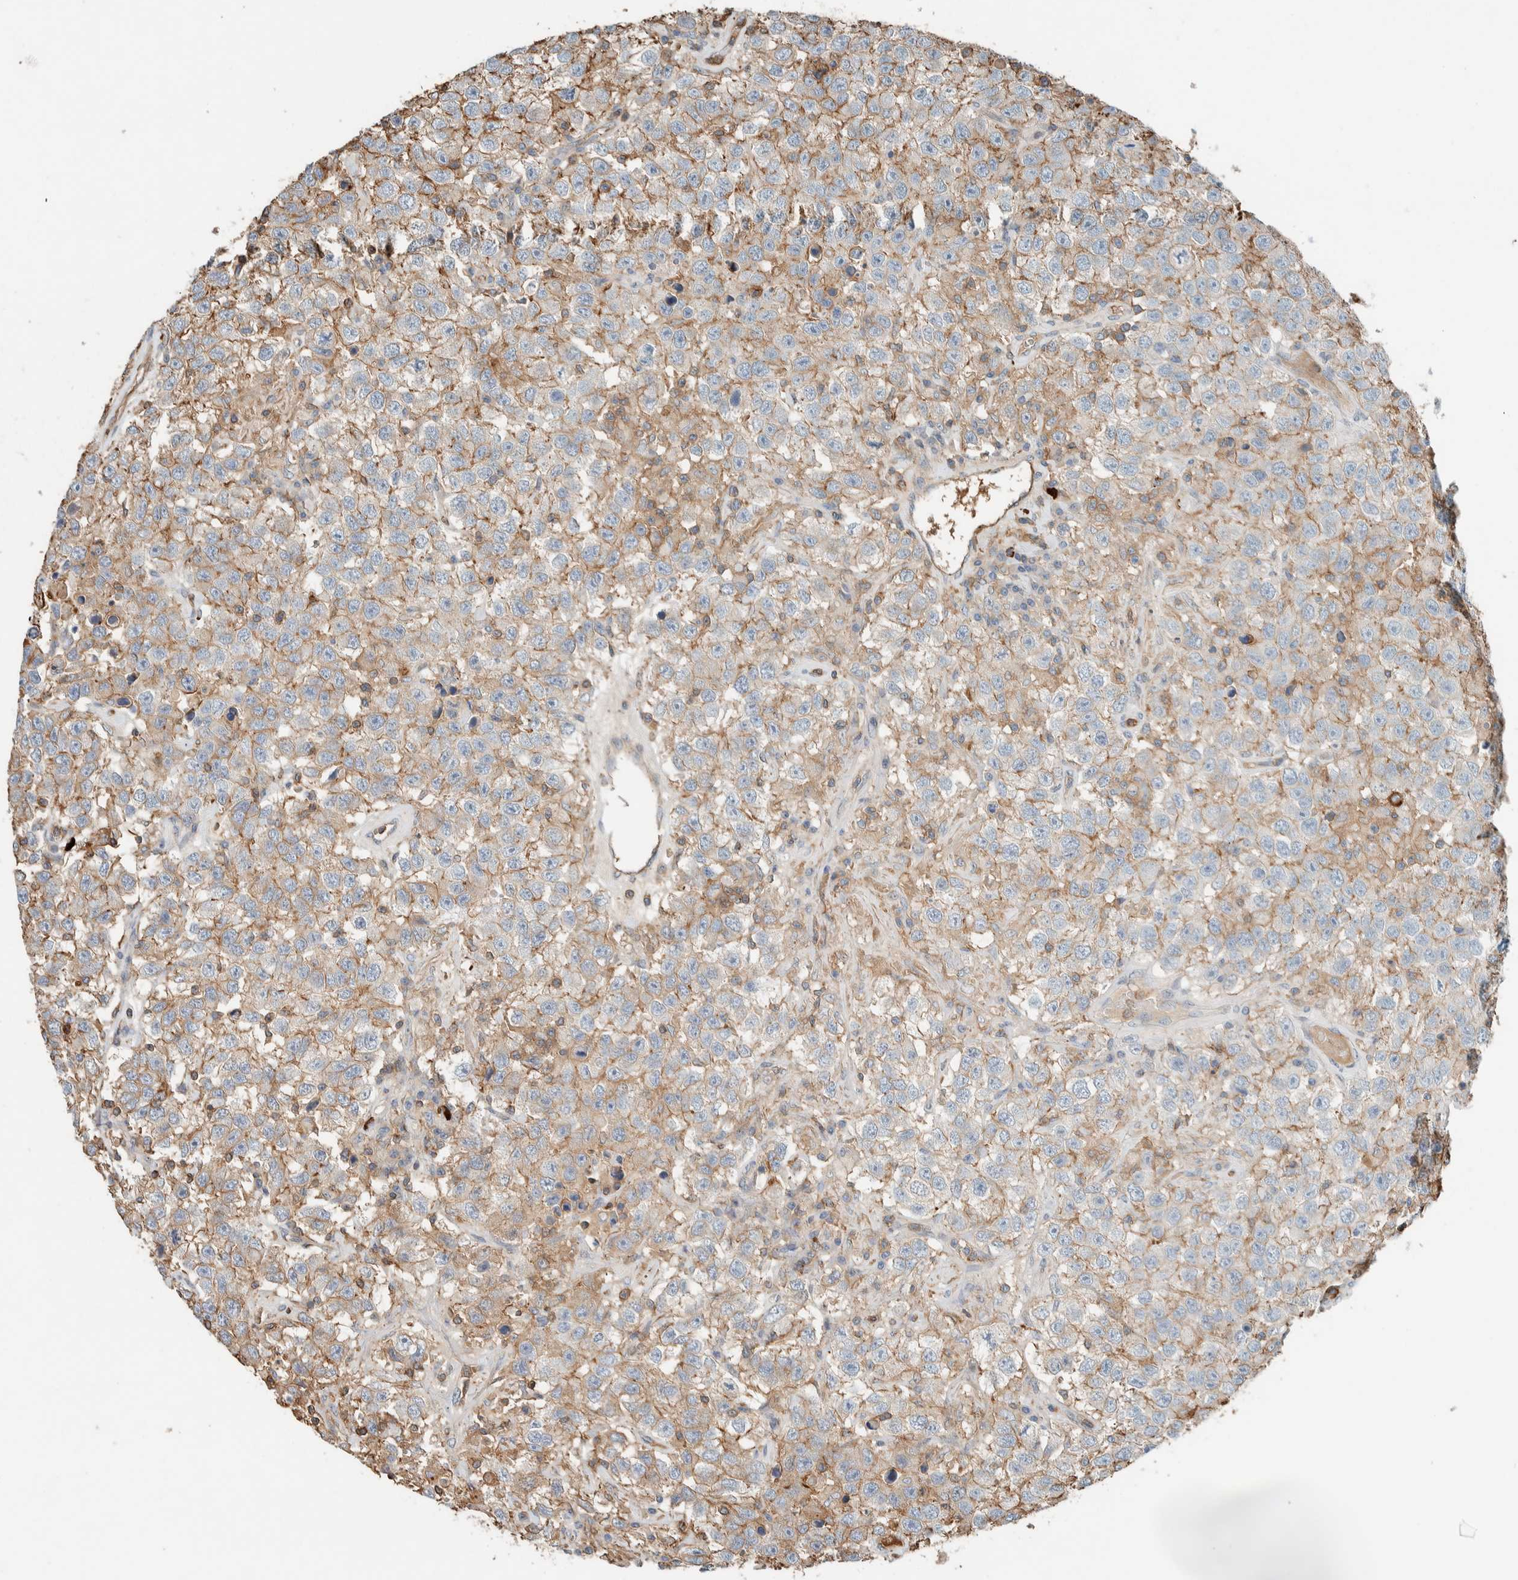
{"staining": {"intensity": "negative", "quantity": "none", "location": "none"}, "tissue": "testis cancer", "cell_type": "Tumor cells", "image_type": "cancer", "snomed": [{"axis": "morphology", "description": "Seminoma, NOS"}, {"axis": "topography", "description": "Testis"}], "caption": "Photomicrograph shows no significant protein staining in tumor cells of seminoma (testis).", "gene": "CTBP2", "patient": {"sex": "male", "age": 41}}